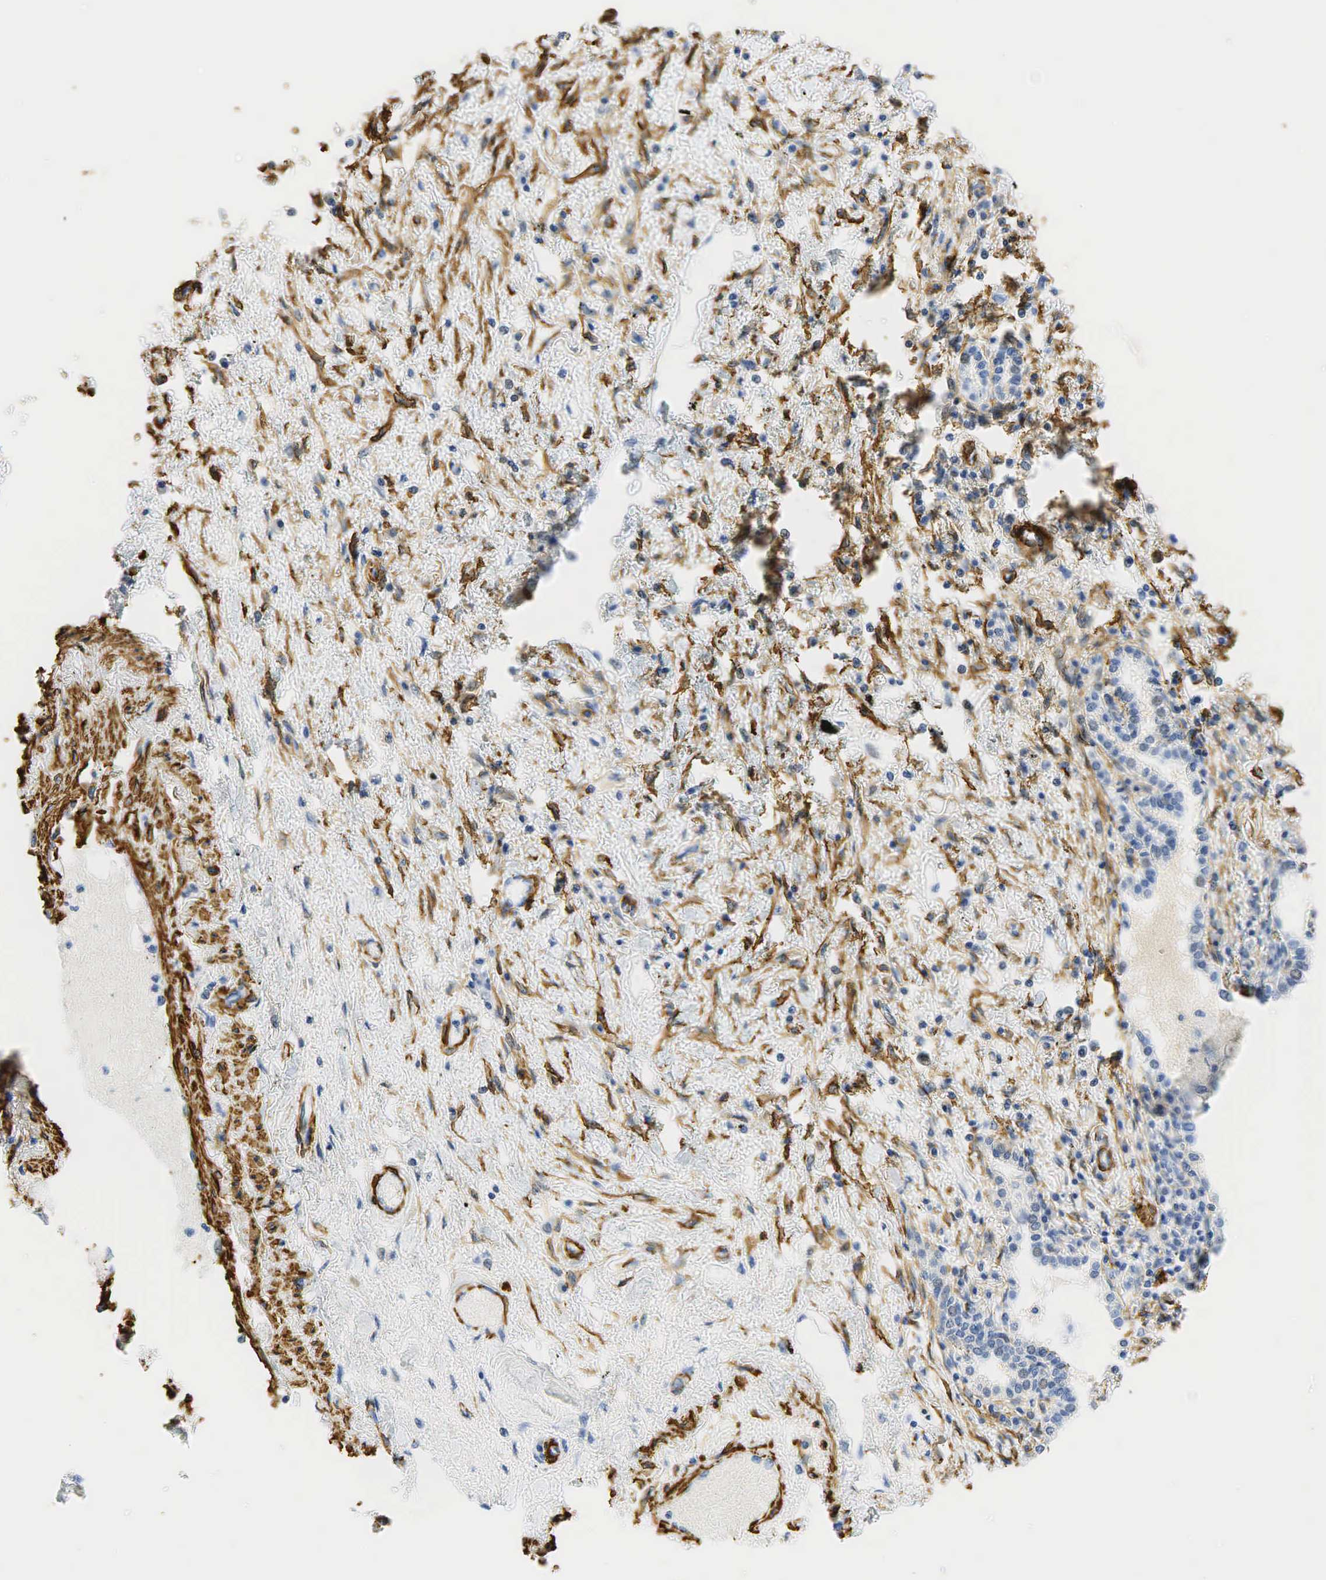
{"staining": {"intensity": "negative", "quantity": "none", "location": "none"}, "tissue": "lung cancer", "cell_type": "Tumor cells", "image_type": "cancer", "snomed": [{"axis": "morphology", "description": "Adenocarcinoma, NOS"}, {"axis": "topography", "description": "Lung"}], "caption": "This is an immunohistochemistry (IHC) photomicrograph of human adenocarcinoma (lung). There is no staining in tumor cells.", "gene": "ACTA1", "patient": {"sex": "male", "age": 60}}